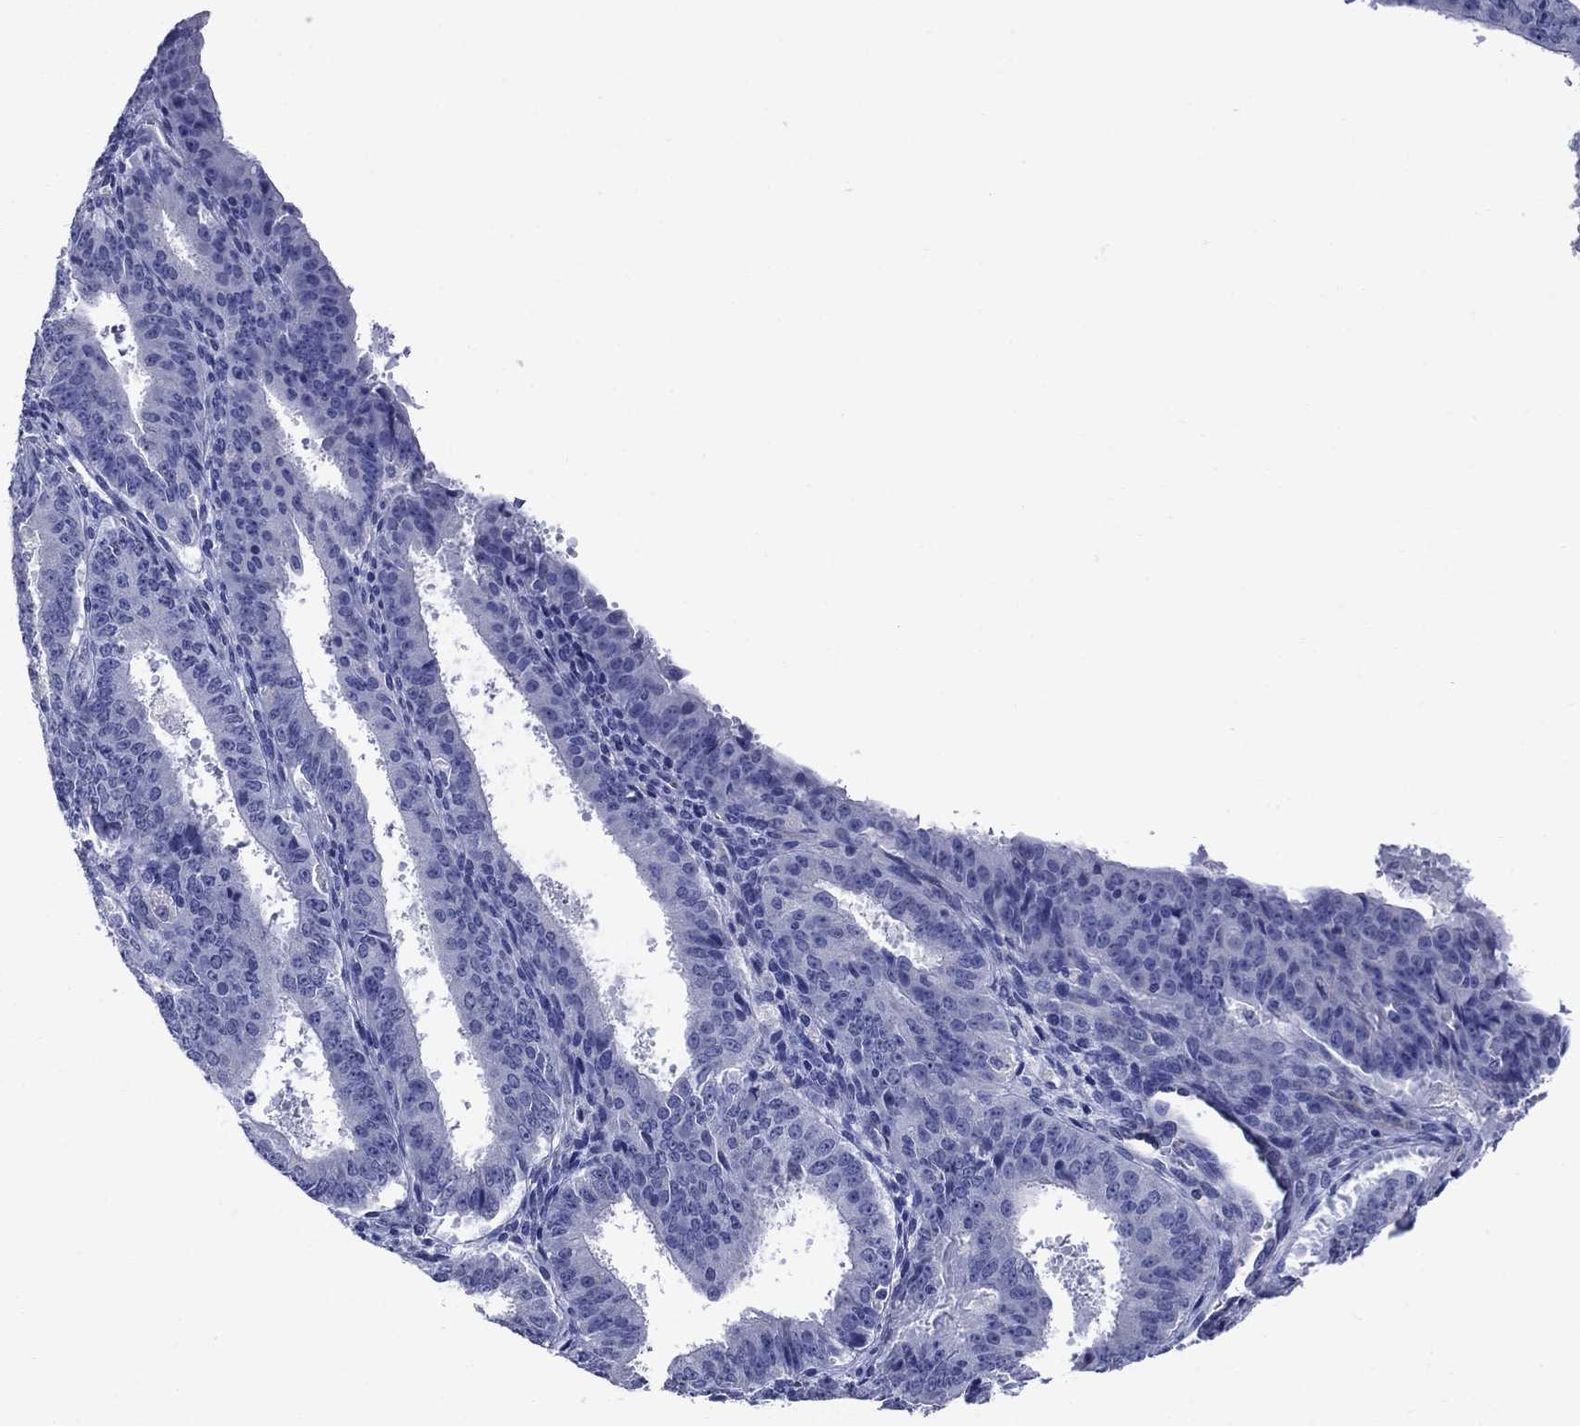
{"staining": {"intensity": "negative", "quantity": "none", "location": "none"}, "tissue": "ovarian cancer", "cell_type": "Tumor cells", "image_type": "cancer", "snomed": [{"axis": "morphology", "description": "Carcinoma, endometroid"}, {"axis": "topography", "description": "Ovary"}], "caption": "Ovarian cancer was stained to show a protein in brown. There is no significant positivity in tumor cells.", "gene": "SMCP", "patient": {"sex": "female", "age": 42}}